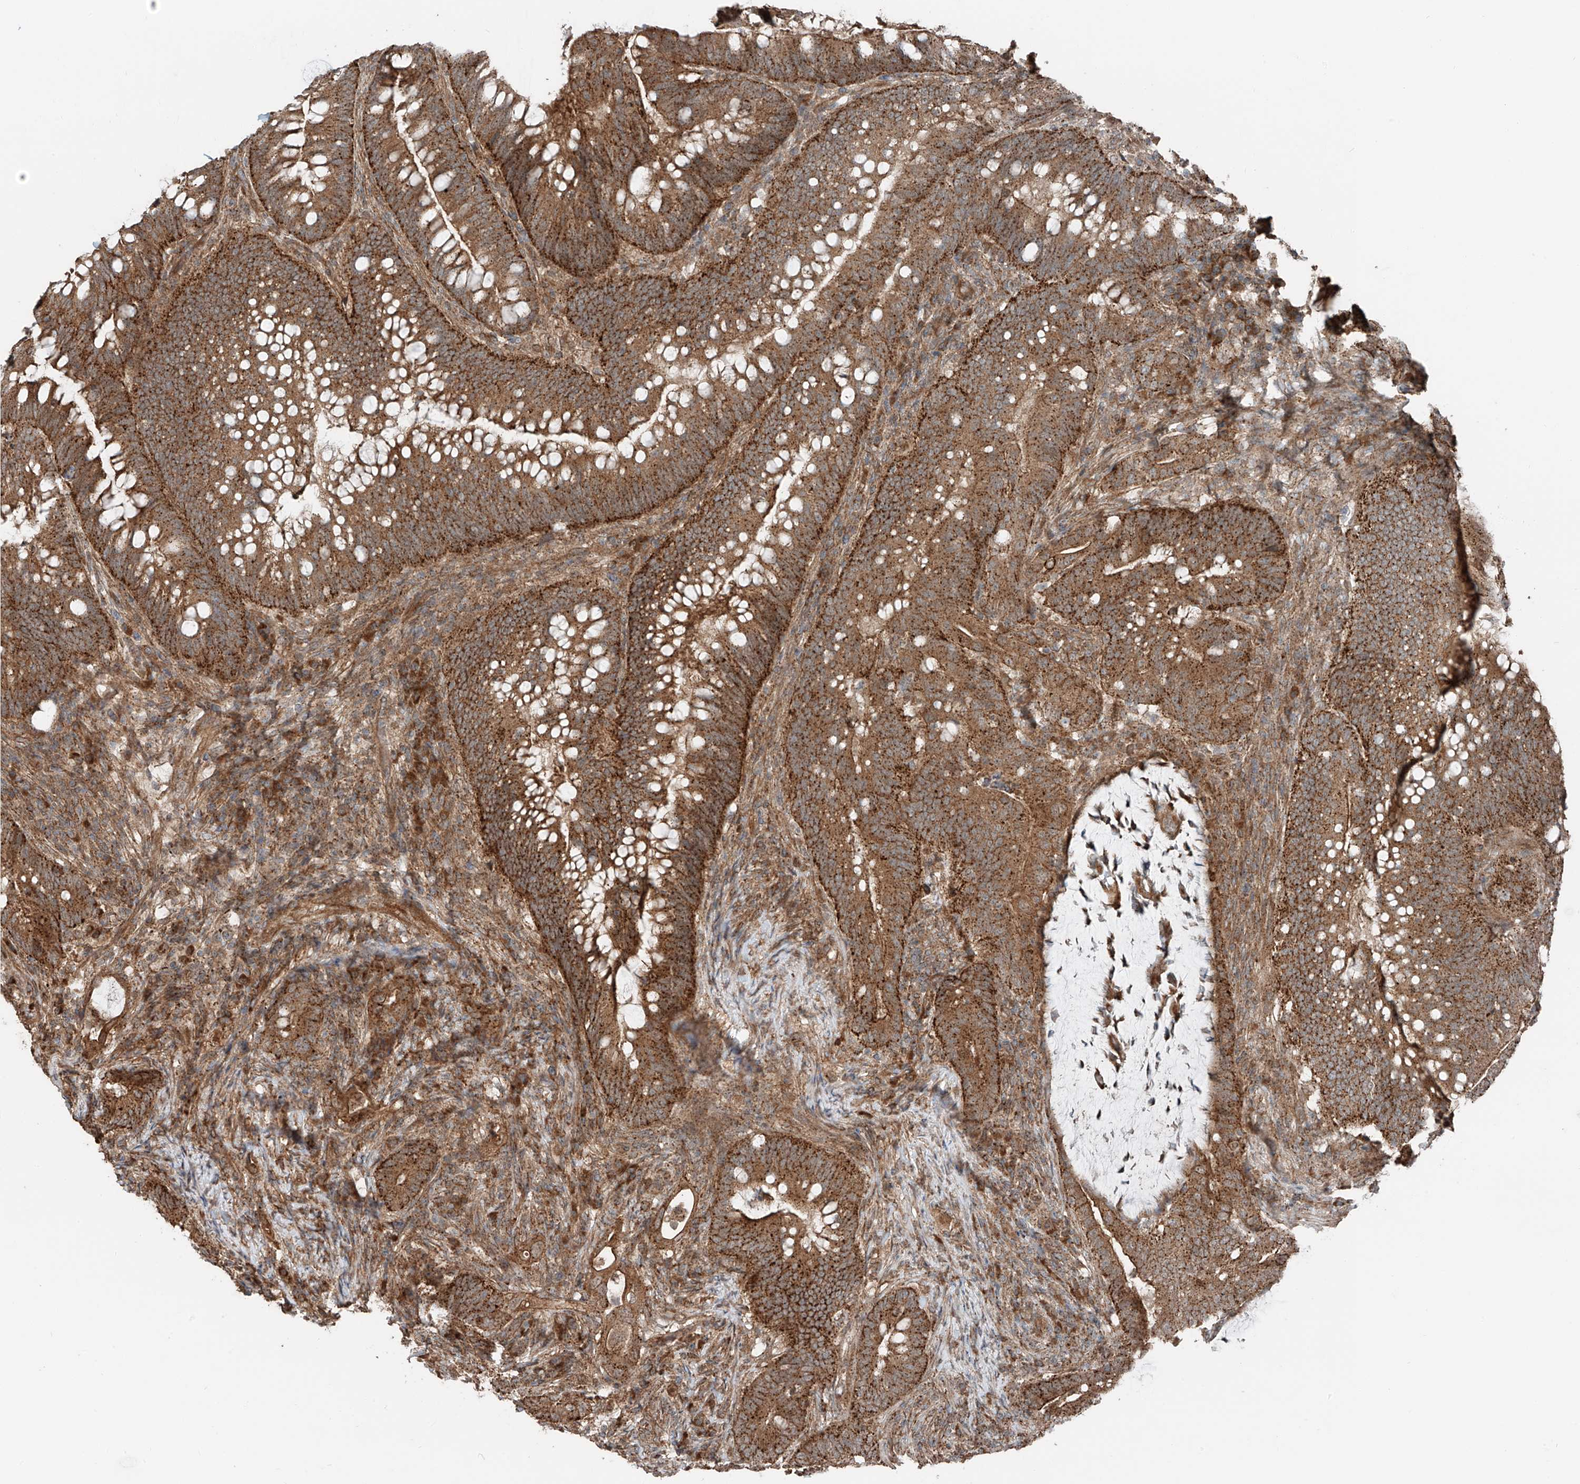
{"staining": {"intensity": "strong", "quantity": ">75%", "location": "cytoplasmic/membranous"}, "tissue": "colorectal cancer", "cell_type": "Tumor cells", "image_type": "cancer", "snomed": [{"axis": "morphology", "description": "Adenocarcinoma, NOS"}, {"axis": "topography", "description": "Colon"}], "caption": "Adenocarcinoma (colorectal) stained with DAB immunohistochemistry (IHC) shows high levels of strong cytoplasmic/membranous staining in approximately >75% of tumor cells. The protein is stained brown, and the nuclei are stained in blue (DAB IHC with brightfield microscopy, high magnification).", "gene": "CEP162", "patient": {"sex": "female", "age": 66}}